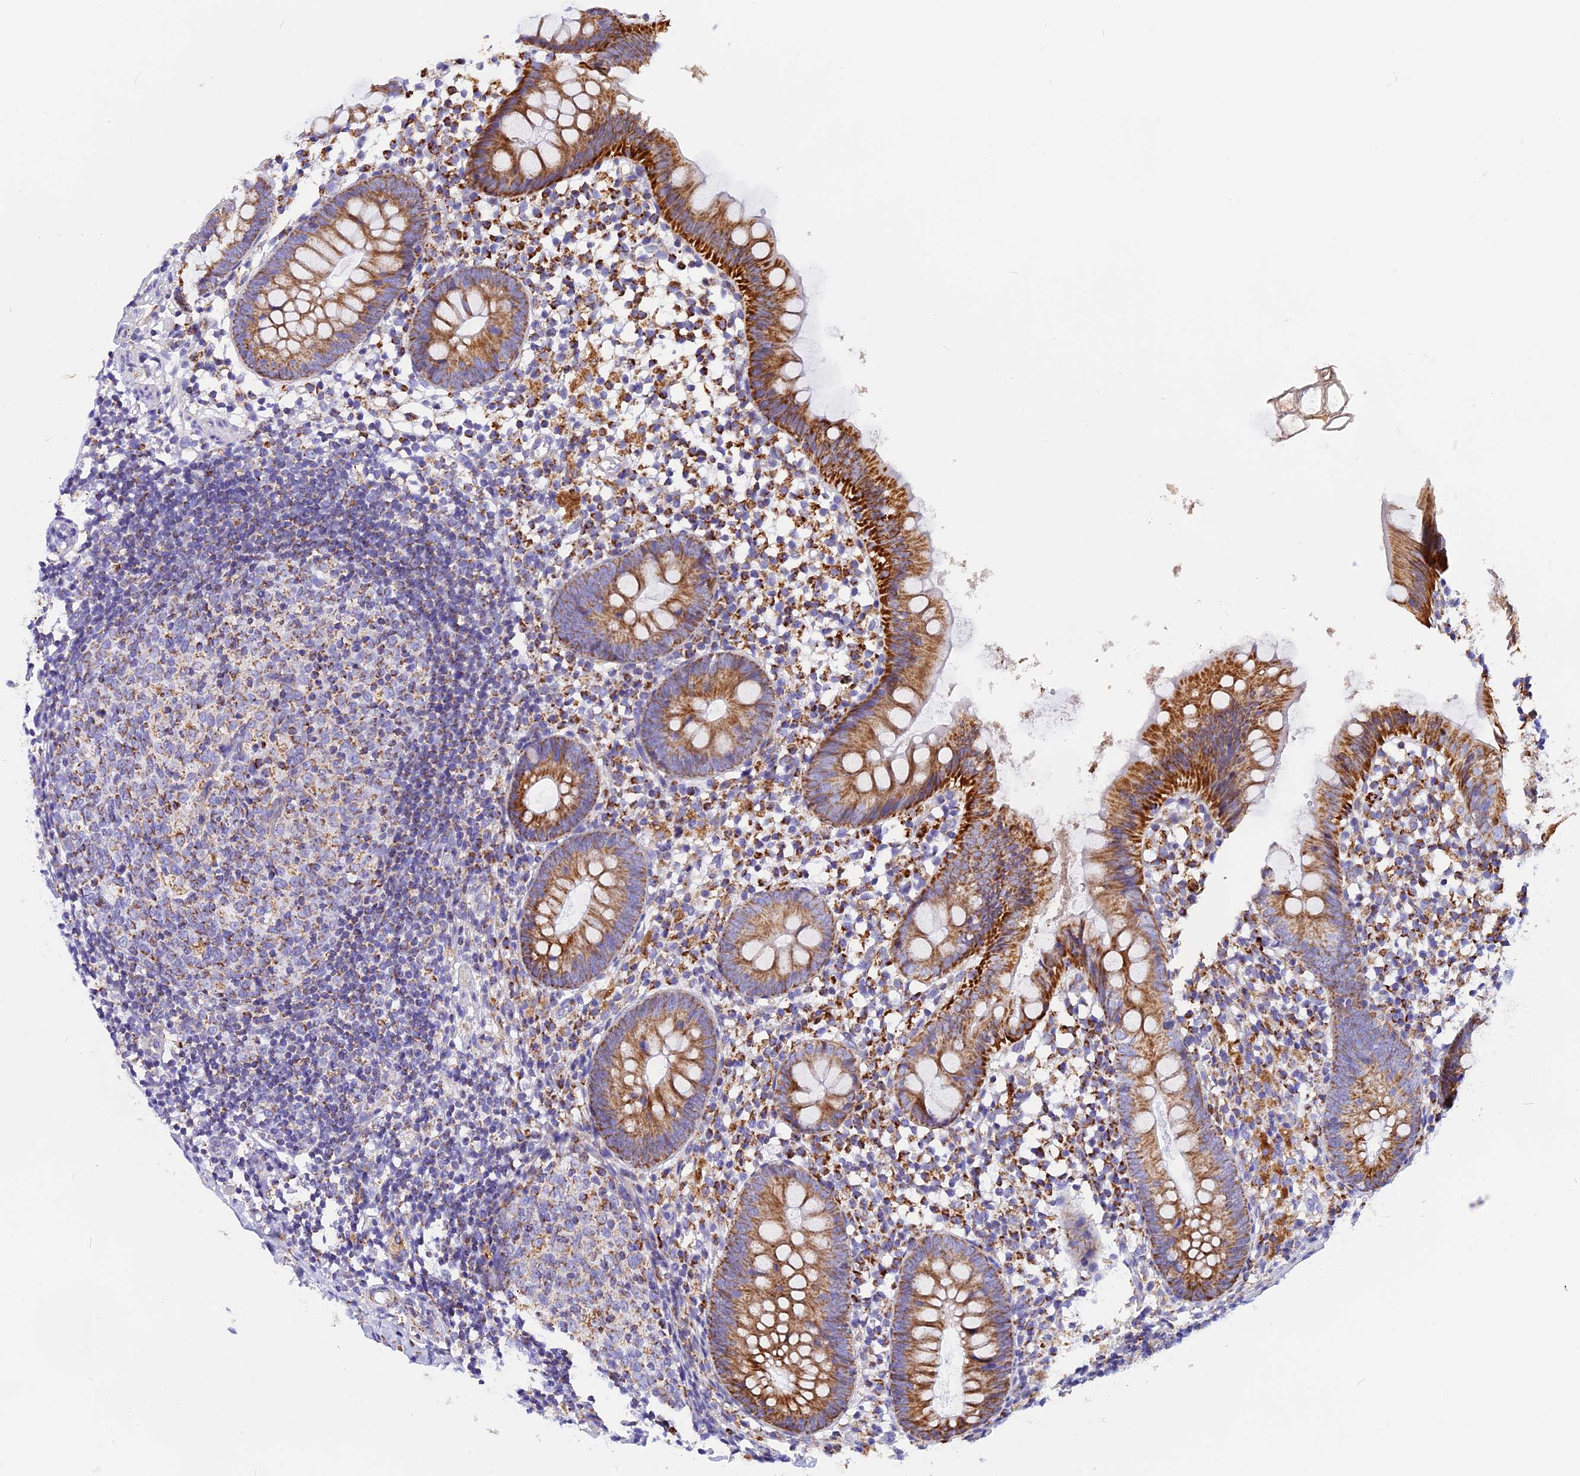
{"staining": {"intensity": "strong", "quantity": ">75%", "location": "cytoplasmic/membranous"}, "tissue": "appendix", "cell_type": "Glandular cells", "image_type": "normal", "snomed": [{"axis": "morphology", "description": "Normal tissue, NOS"}, {"axis": "topography", "description": "Appendix"}], "caption": "Immunohistochemical staining of unremarkable appendix shows >75% levels of strong cytoplasmic/membranous protein staining in approximately >75% of glandular cells.", "gene": "VDAC2", "patient": {"sex": "female", "age": 20}}